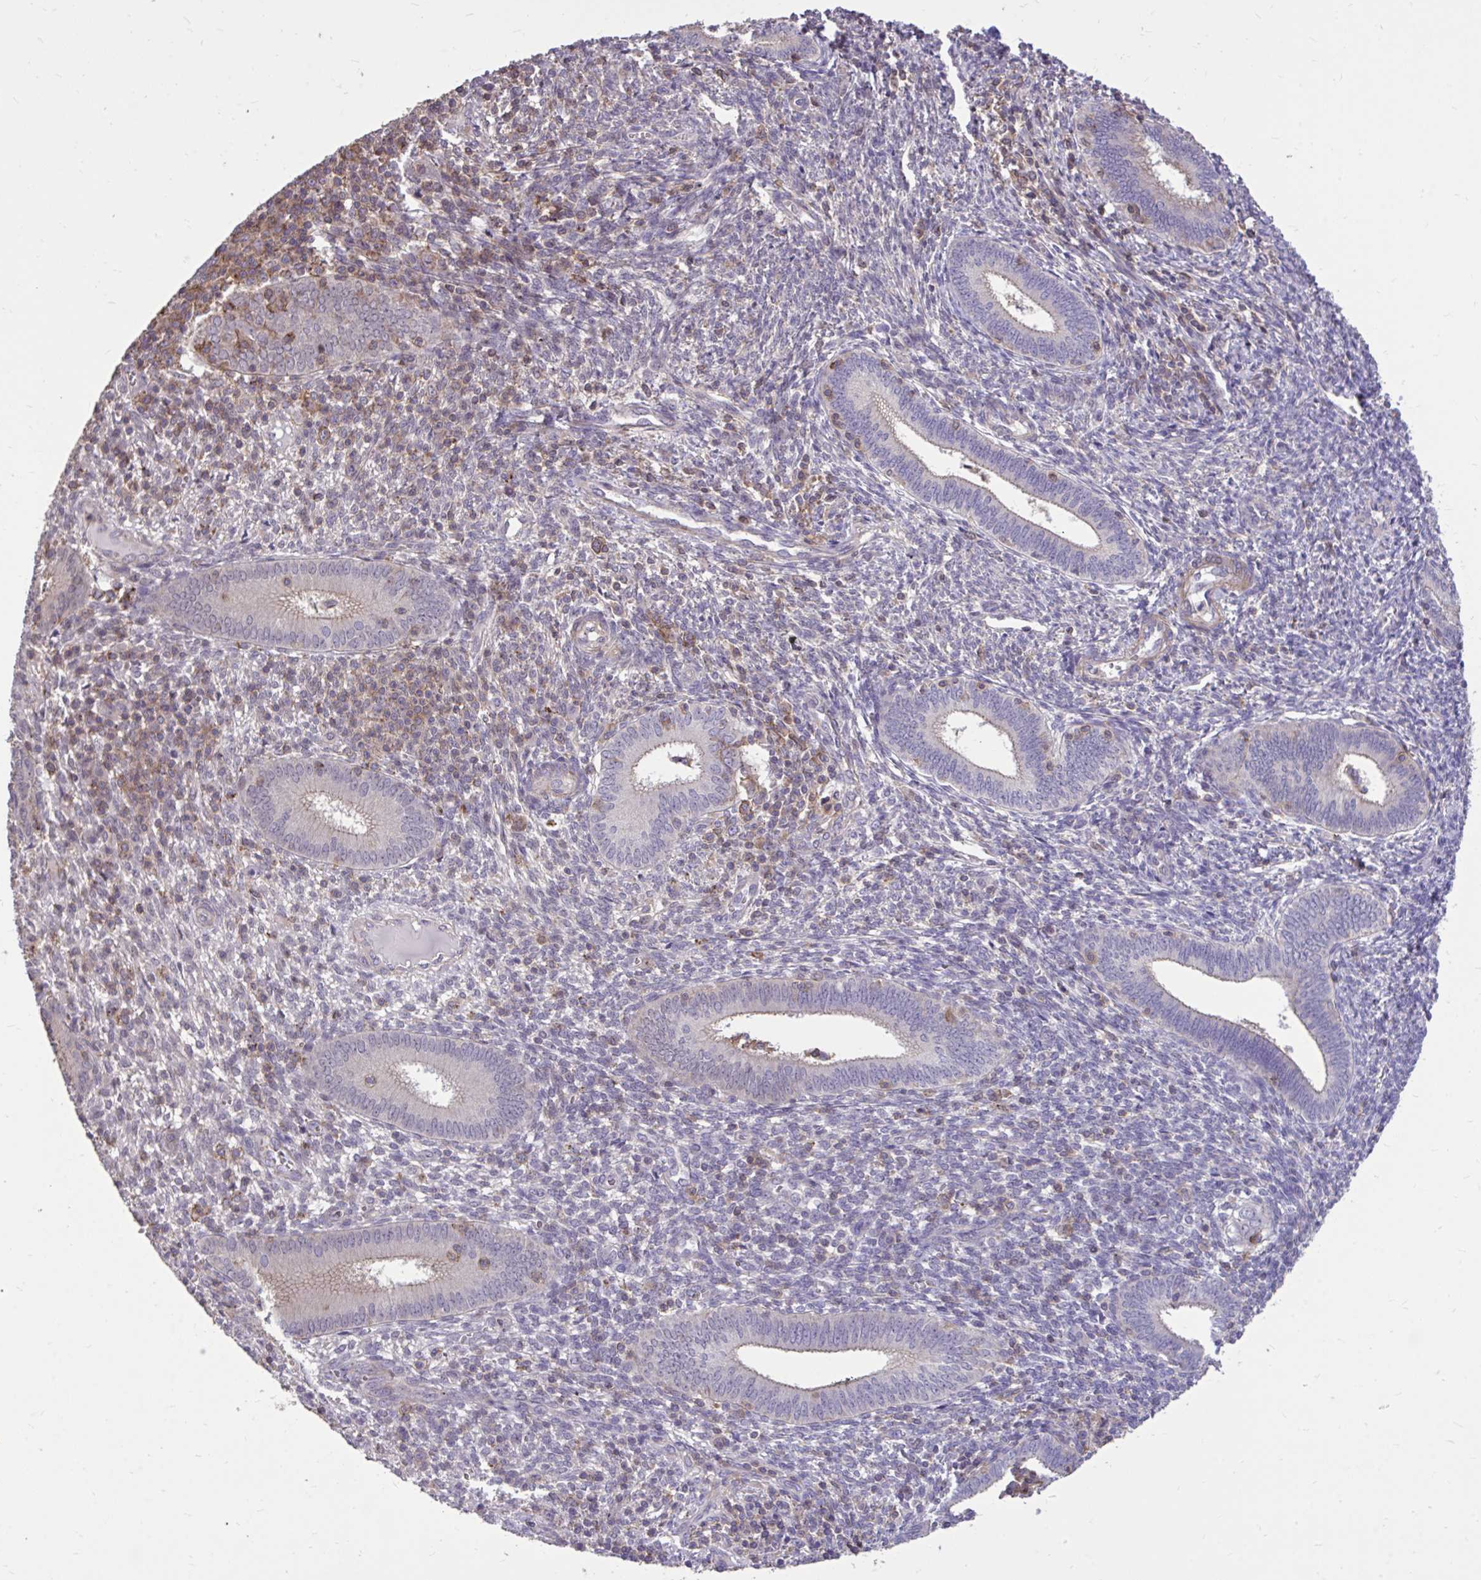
{"staining": {"intensity": "negative", "quantity": "none", "location": "none"}, "tissue": "endometrium", "cell_type": "Cells in endometrial stroma", "image_type": "normal", "snomed": [{"axis": "morphology", "description": "Normal tissue, NOS"}, {"axis": "topography", "description": "Endometrium"}], "caption": "Endometrium stained for a protein using IHC shows no staining cells in endometrial stroma.", "gene": "IGFL2", "patient": {"sex": "female", "age": 41}}